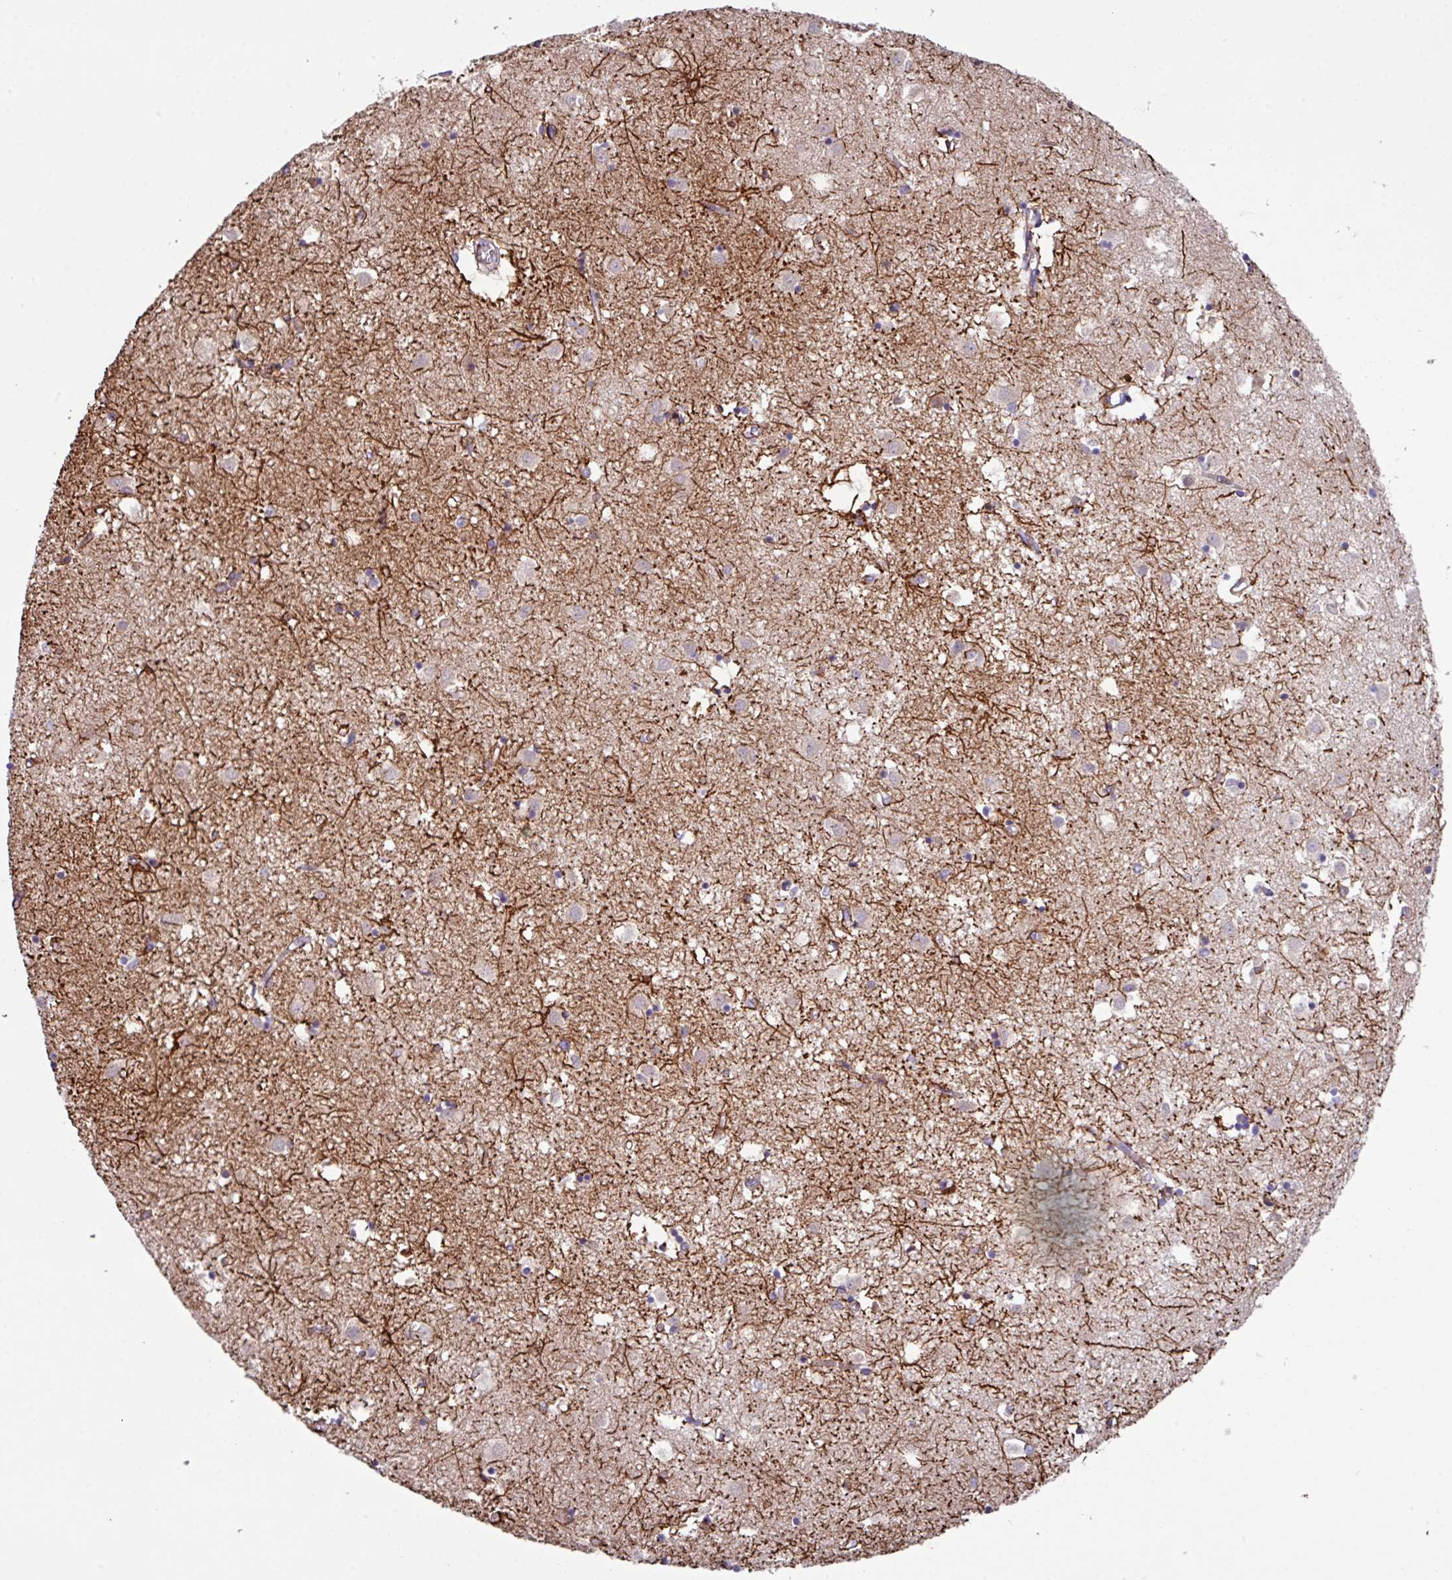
{"staining": {"intensity": "strong", "quantity": "<25%", "location": "cytoplasmic/membranous"}, "tissue": "caudate", "cell_type": "Glial cells", "image_type": "normal", "snomed": [{"axis": "morphology", "description": "Normal tissue, NOS"}, {"axis": "topography", "description": "Lateral ventricle wall"}], "caption": "Caudate was stained to show a protein in brown. There is medium levels of strong cytoplasmic/membranous expression in about <25% of glial cells. Nuclei are stained in blue.", "gene": "DNAL1", "patient": {"sex": "male", "age": 70}}